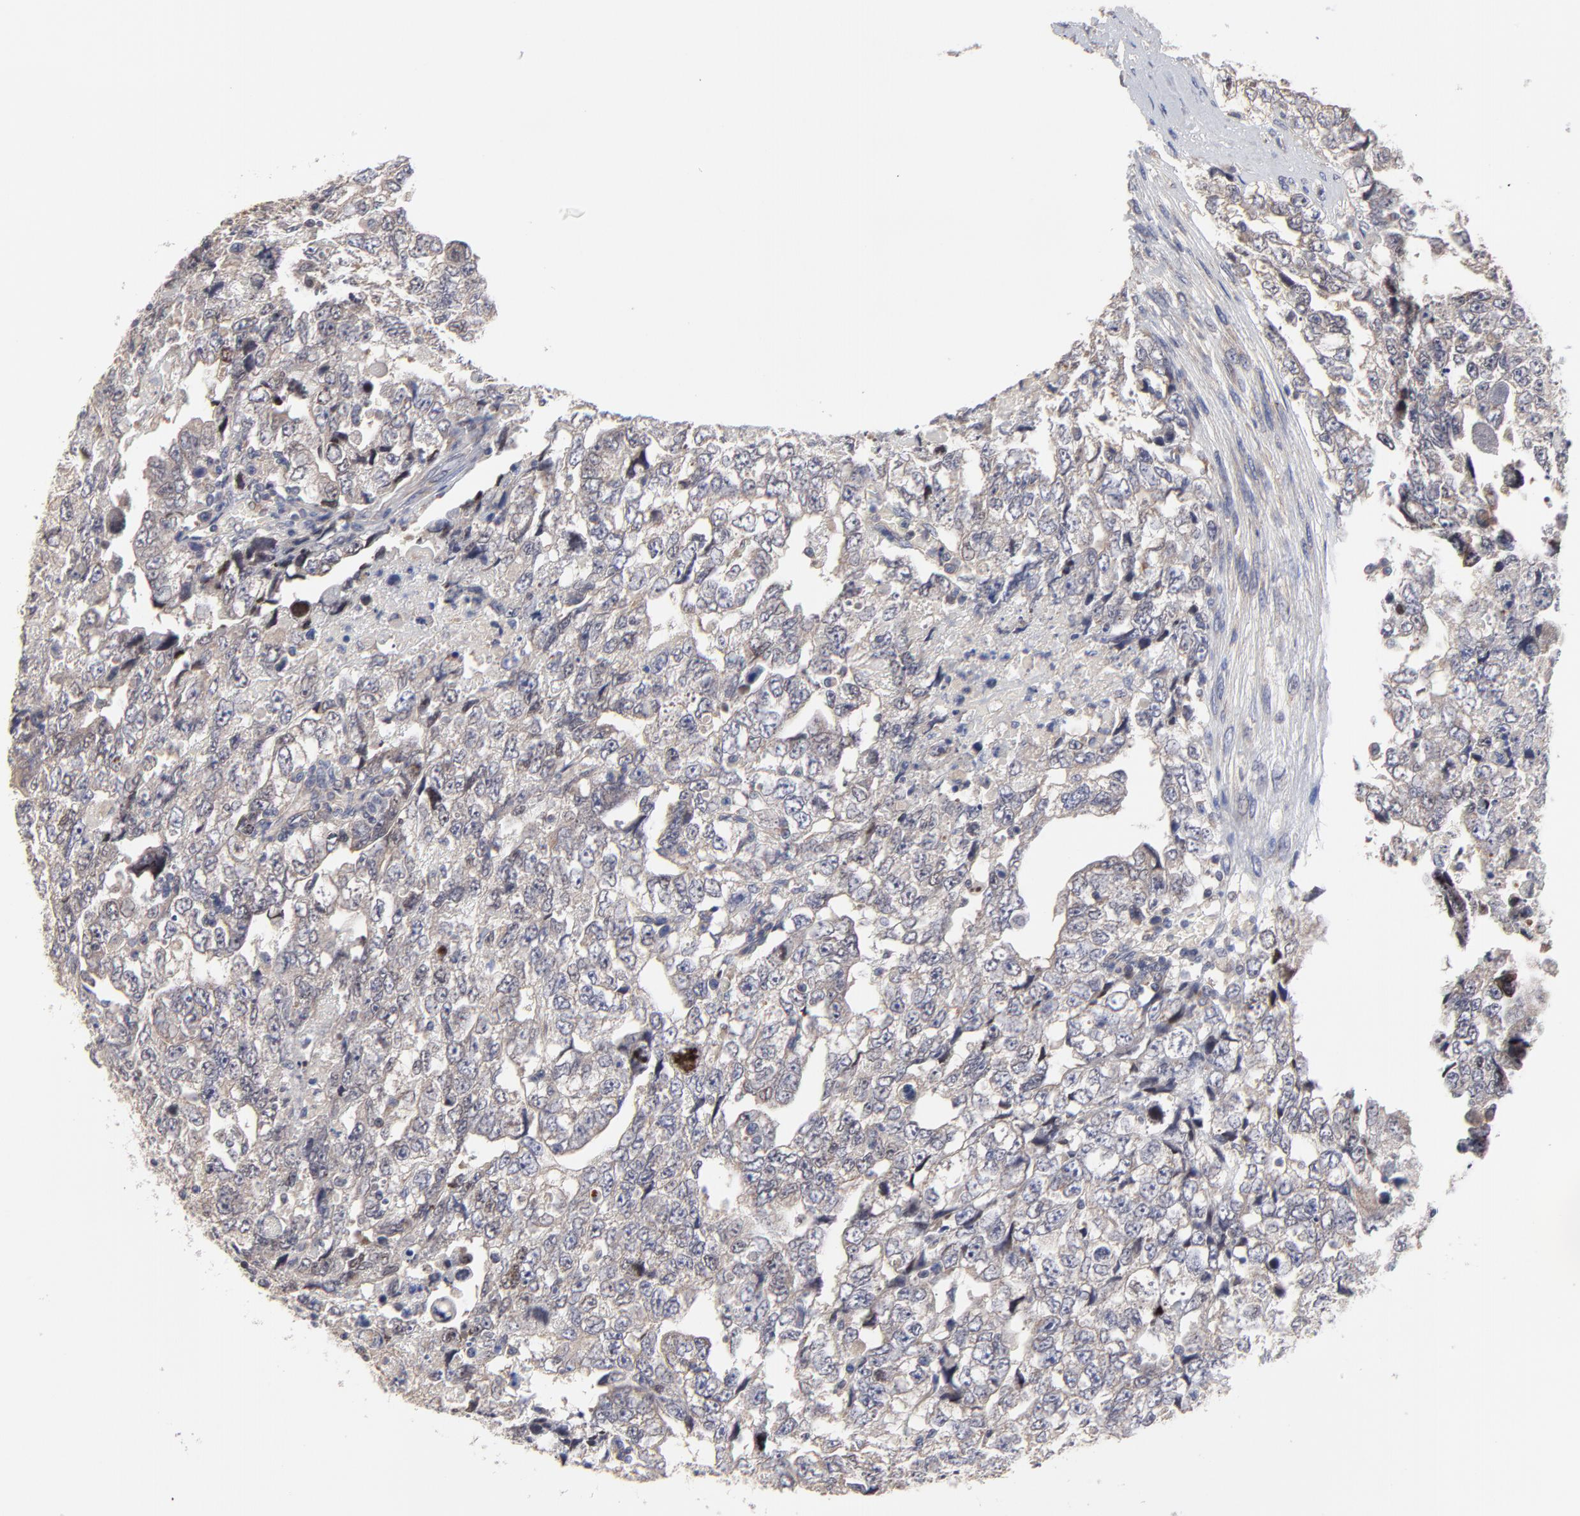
{"staining": {"intensity": "weak", "quantity": ">75%", "location": "cytoplasmic/membranous"}, "tissue": "testis cancer", "cell_type": "Tumor cells", "image_type": "cancer", "snomed": [{"axis": "morphology", "description": "Carcinoma, Embryonal, NOS"}, {"axis": "topography", "description": "Testis"}], "caption": "This micrograph displays embryonal carcinoma (testis) stained with immunohistochemistry to label a protein in brown. The cytoplasmic/membranous of tumor cells show weak positivity for the protein. Nuclei are counter-stained blue.", "gene": "ZNF157", "patient": {"sex": "male", "age": 36}}